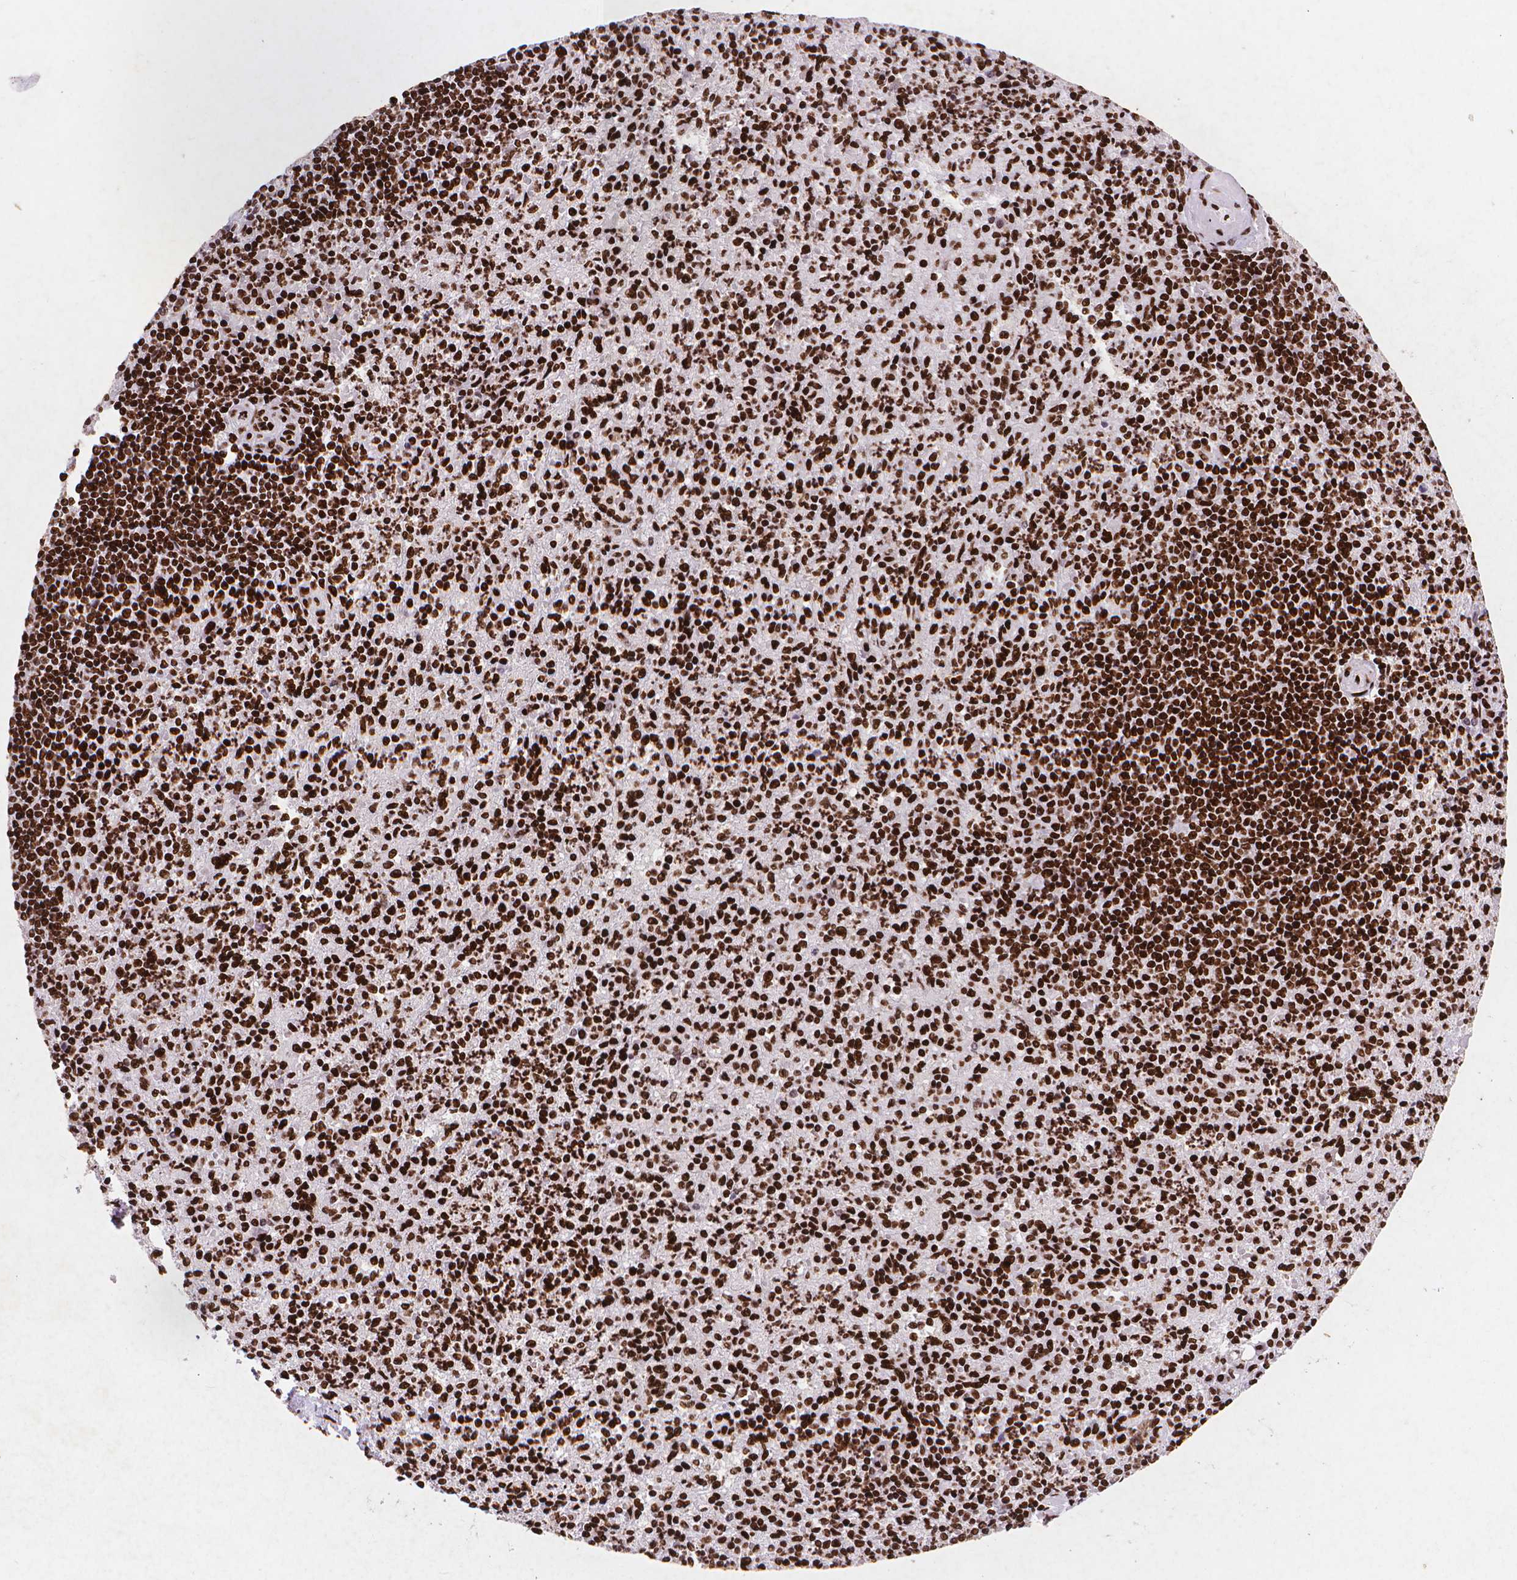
{"staining": {"intensity": "strong", "quantity": ">75%", "location": "nuclear"}, "tissue": "spleen", "cell_type": "Cells in red pulp", "image_type": "normal", "snomed": [{"axis": "morphology", "description": "Normal tissue, NOS"}, {"axis": "topography", "description": "Spleen"}], "caption": "DAB (3,3'-diaminobenzidine) immunohistochemical staining of benign spleen shows strong nuclear protein positivity in about >75% of cells in red pulp. (Stains: DAB in brown, nuclei in blue, Microscopy: brightfield microscopy at high magnification).", "gene": "CITED2", "patient": {"sex": "female", "age": 74}}